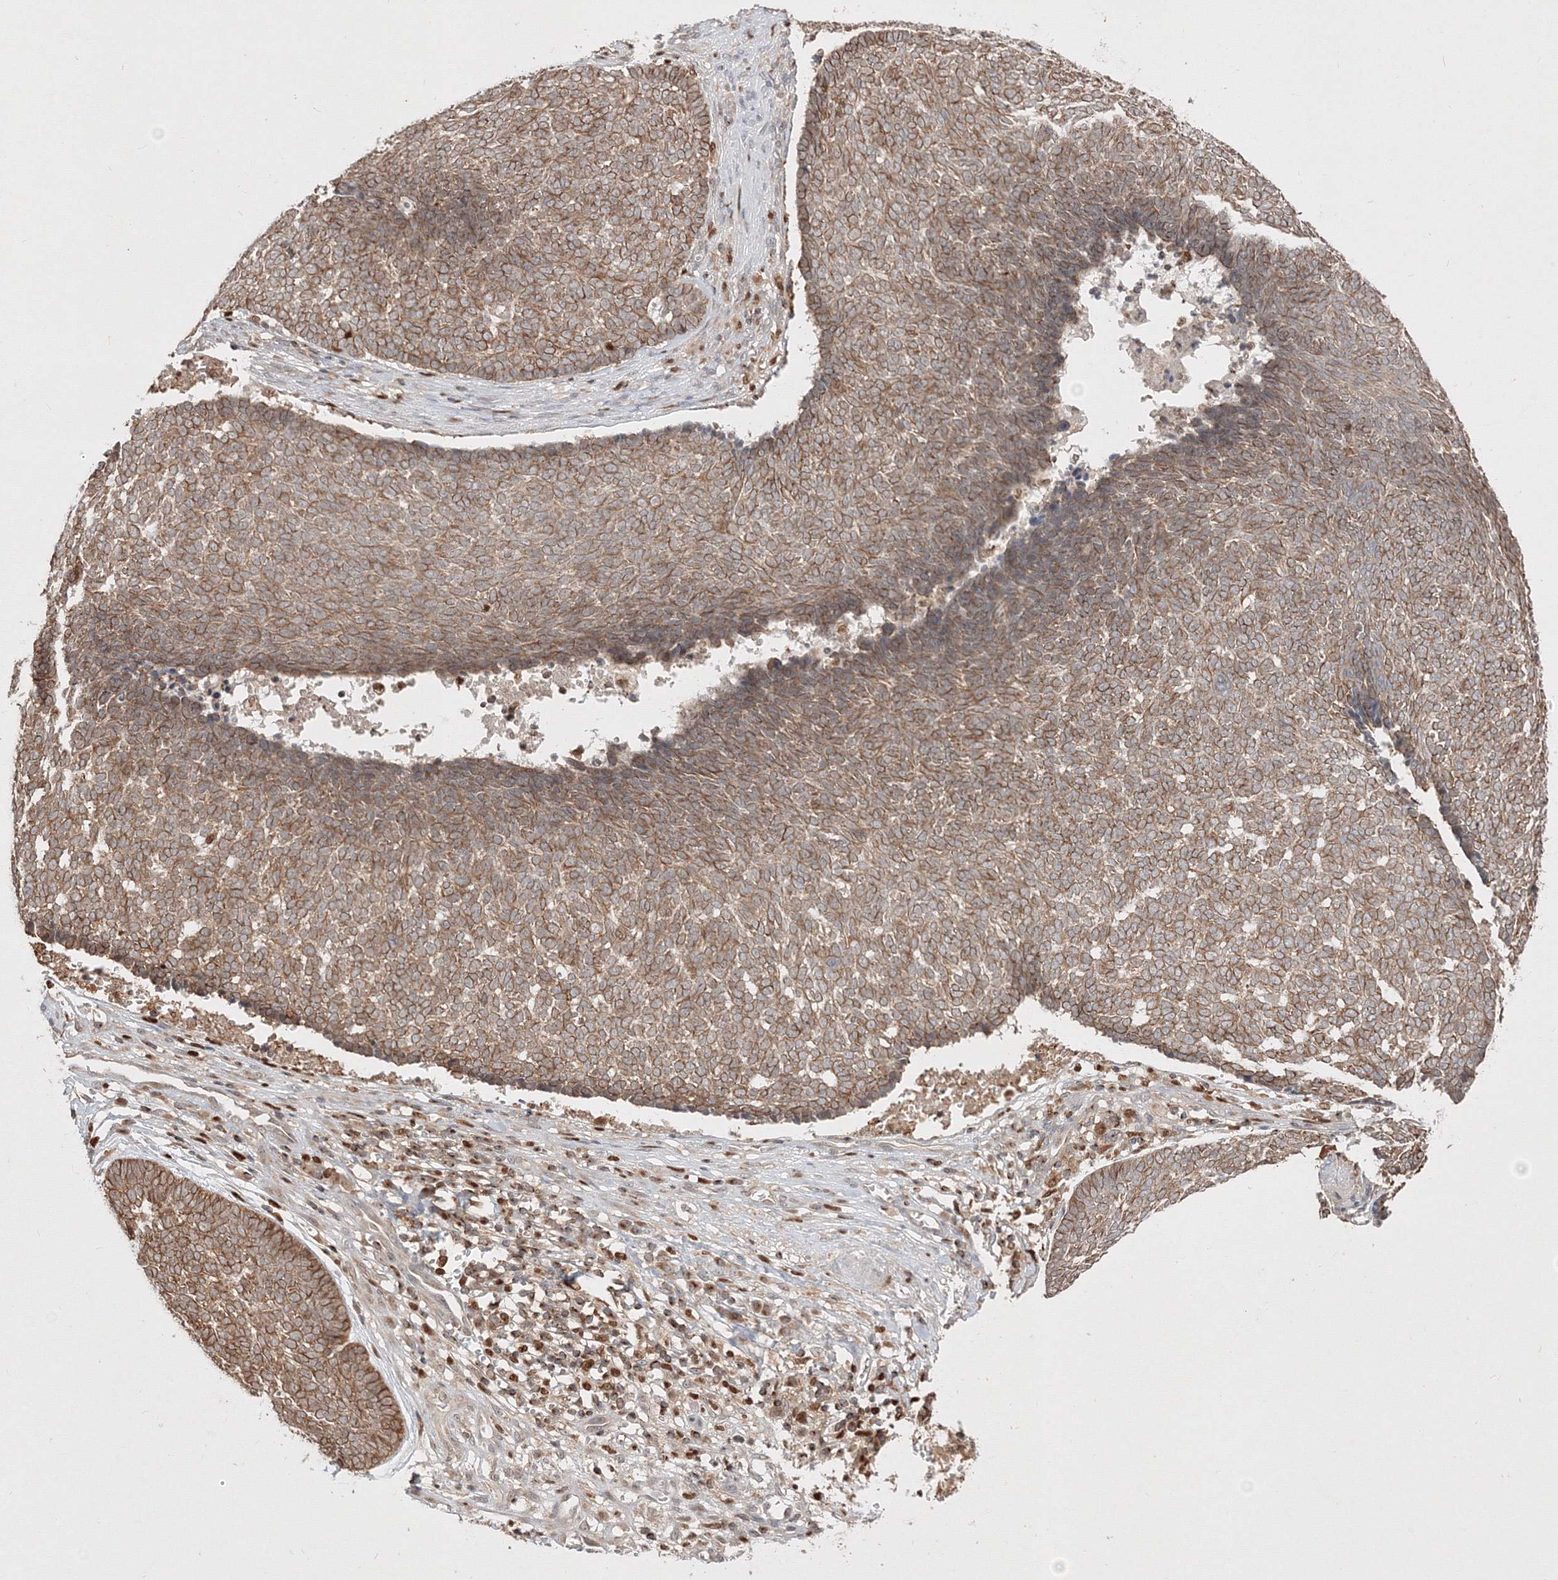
{"staining": {"intensity": "moderate", "quantity": ">75%", "location": "cytoplasmic/membranous"}, "tissue": "skin cancer", "cell_type": "Tumor cells", "image_type": "cancer", "snomed": [{"axis": "morphology", "description": "Basal cell carcinoma"}, {"axis": "topography", "description": "Skin"}], "caption": "An immunohistochemistry (IHC) micrograph of neoplastic tissue is shown. Protein staining in brown highlights moderate cytoplasmic/membranous positivity in skin cancer (basal cell carcinoma) within tumor cells.", "gene": "TMEM50B", "patient": {"sex": "male", "age": 84}}